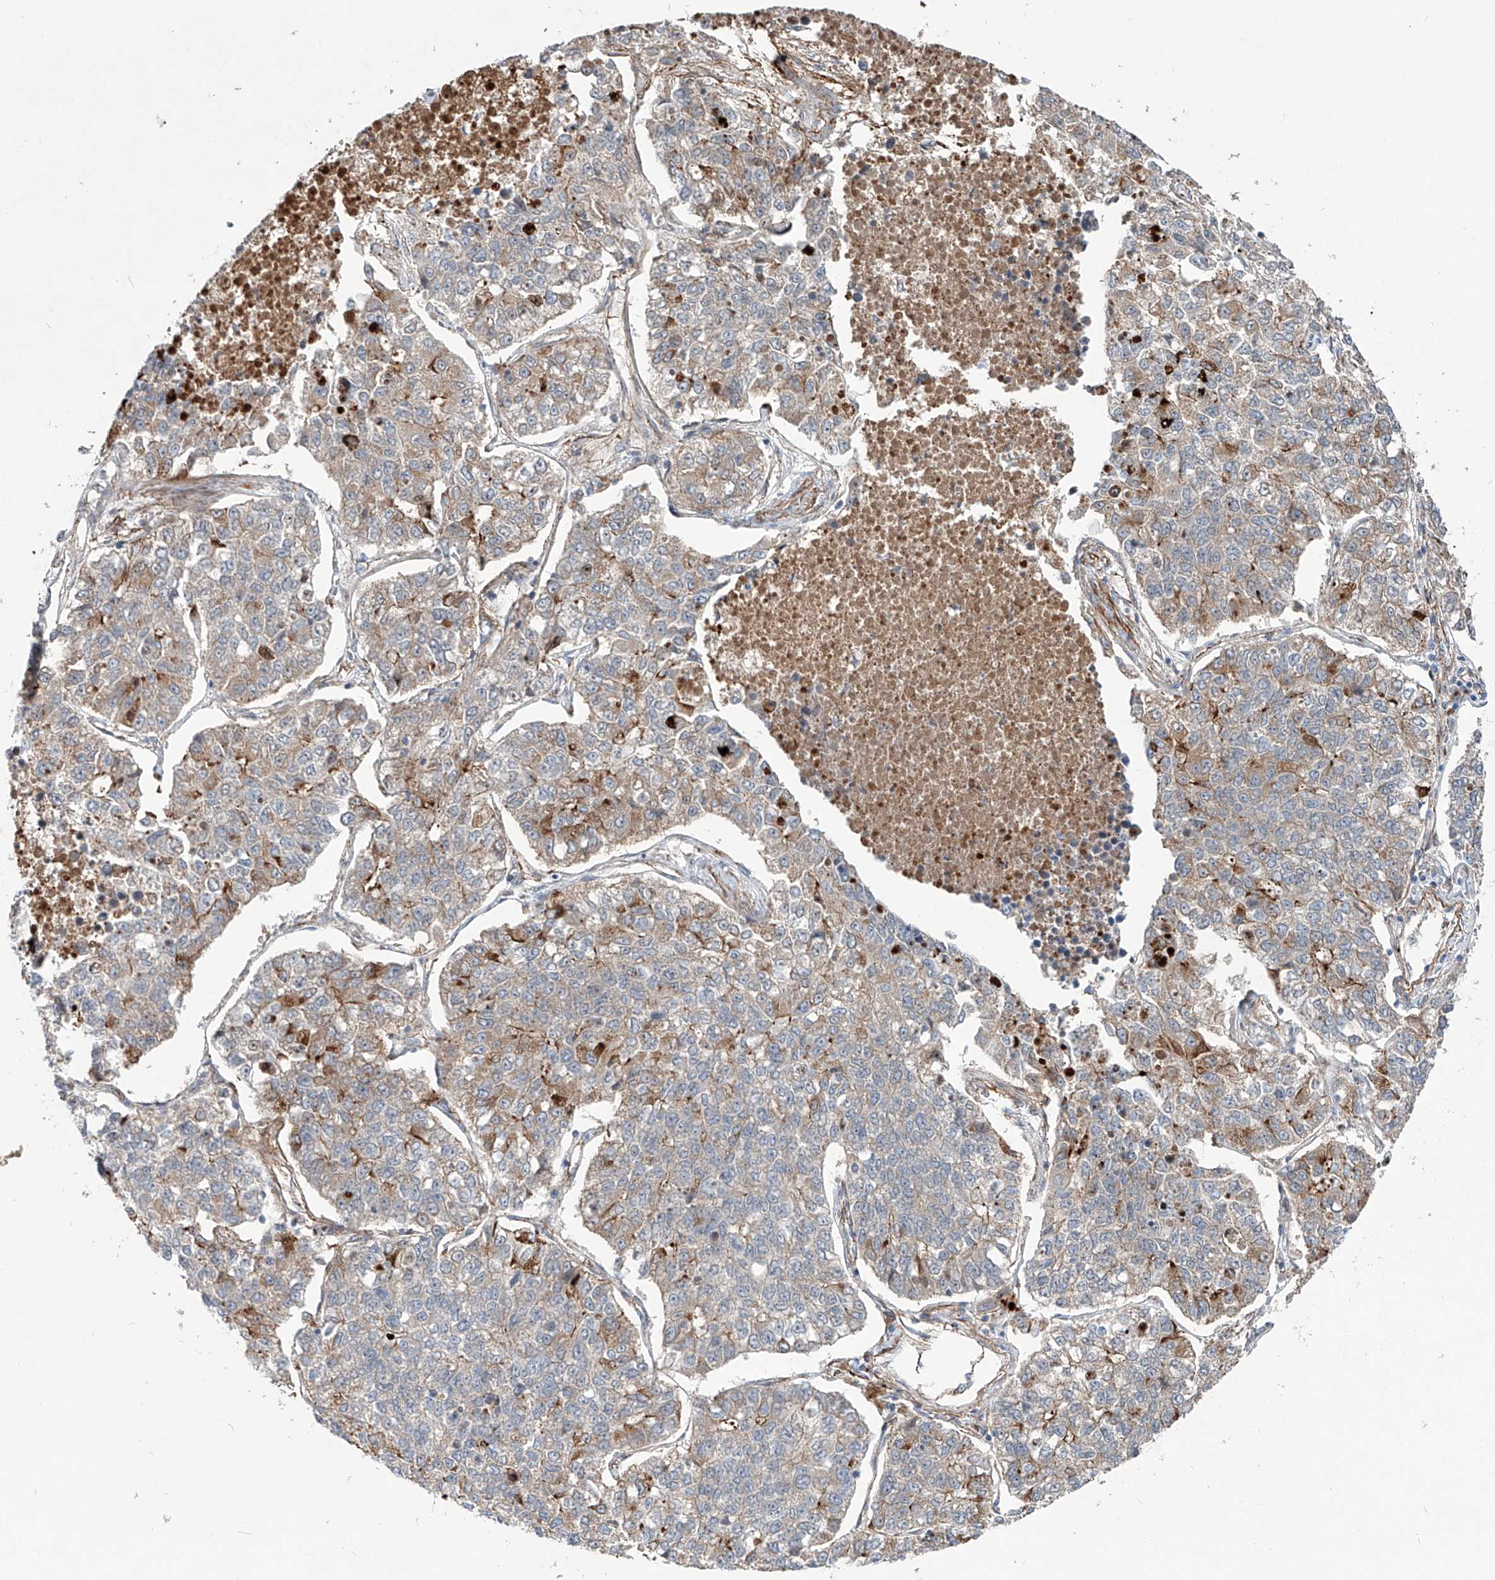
{"staining": {"intensity": "moderate", "quantity": "<25%", "location": "cytoplasmic/membranous"}, "tissue": "lung cancer", "cell_type": "Tumor cells", "image_type": "cancer", "snomed": [{"axis": "morphology", "description": "Adenocarcinoma, NOS"}, {"axis": "topography", "description": "Lung"}], "caption": "A high-resolution image shows immunohistochemistry (IHC) staining of lung adenocarcinoma, which exhibits moderate cytoplasmic/membranous staining in approximately <25% of tumor cells. (IHC, brightfield microscopy, high magnification).", "gene": "CDH5", "patient": {"sex": "male", "age": 49}}